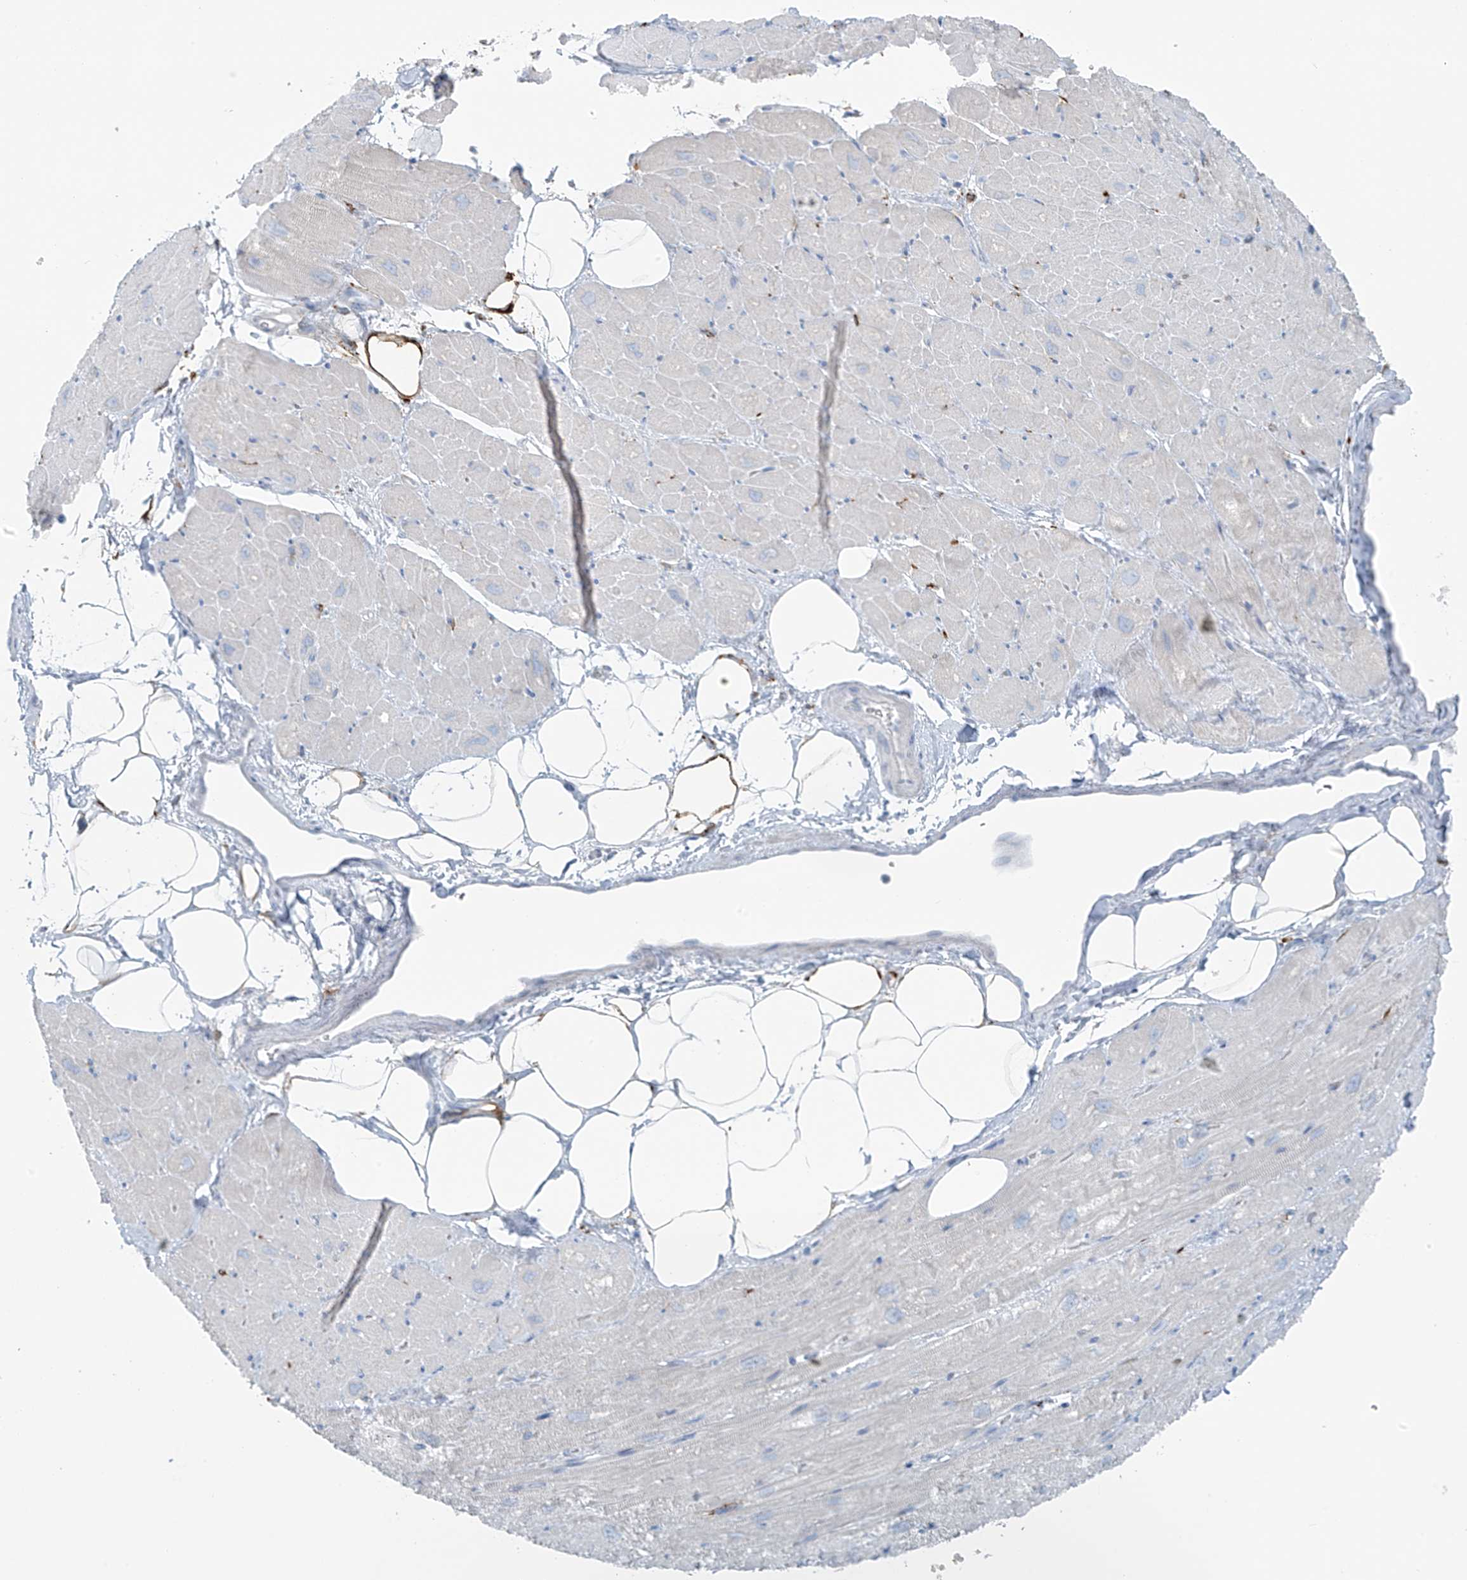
{"staining": {"intensity": "weak", "quantity": "<25%", "location": "cytoplasmic/membranous"}, "tissue": "heart muscle", "cell_type": "Cardiomyocytes", "image_type": "normal", "snomed": [{"axis": "morphology", "description": "Normal tissue, NOS"}, {"axis": "topography", "description": "Heart"}], "caption": "This is an immunohistochemistry (IHC) micrograph of unremarkable heart muscle. There is no staining in cardiomyocytes.", "gene": "SLC25A43", "patient": {"sex": "male", "age": 50}}